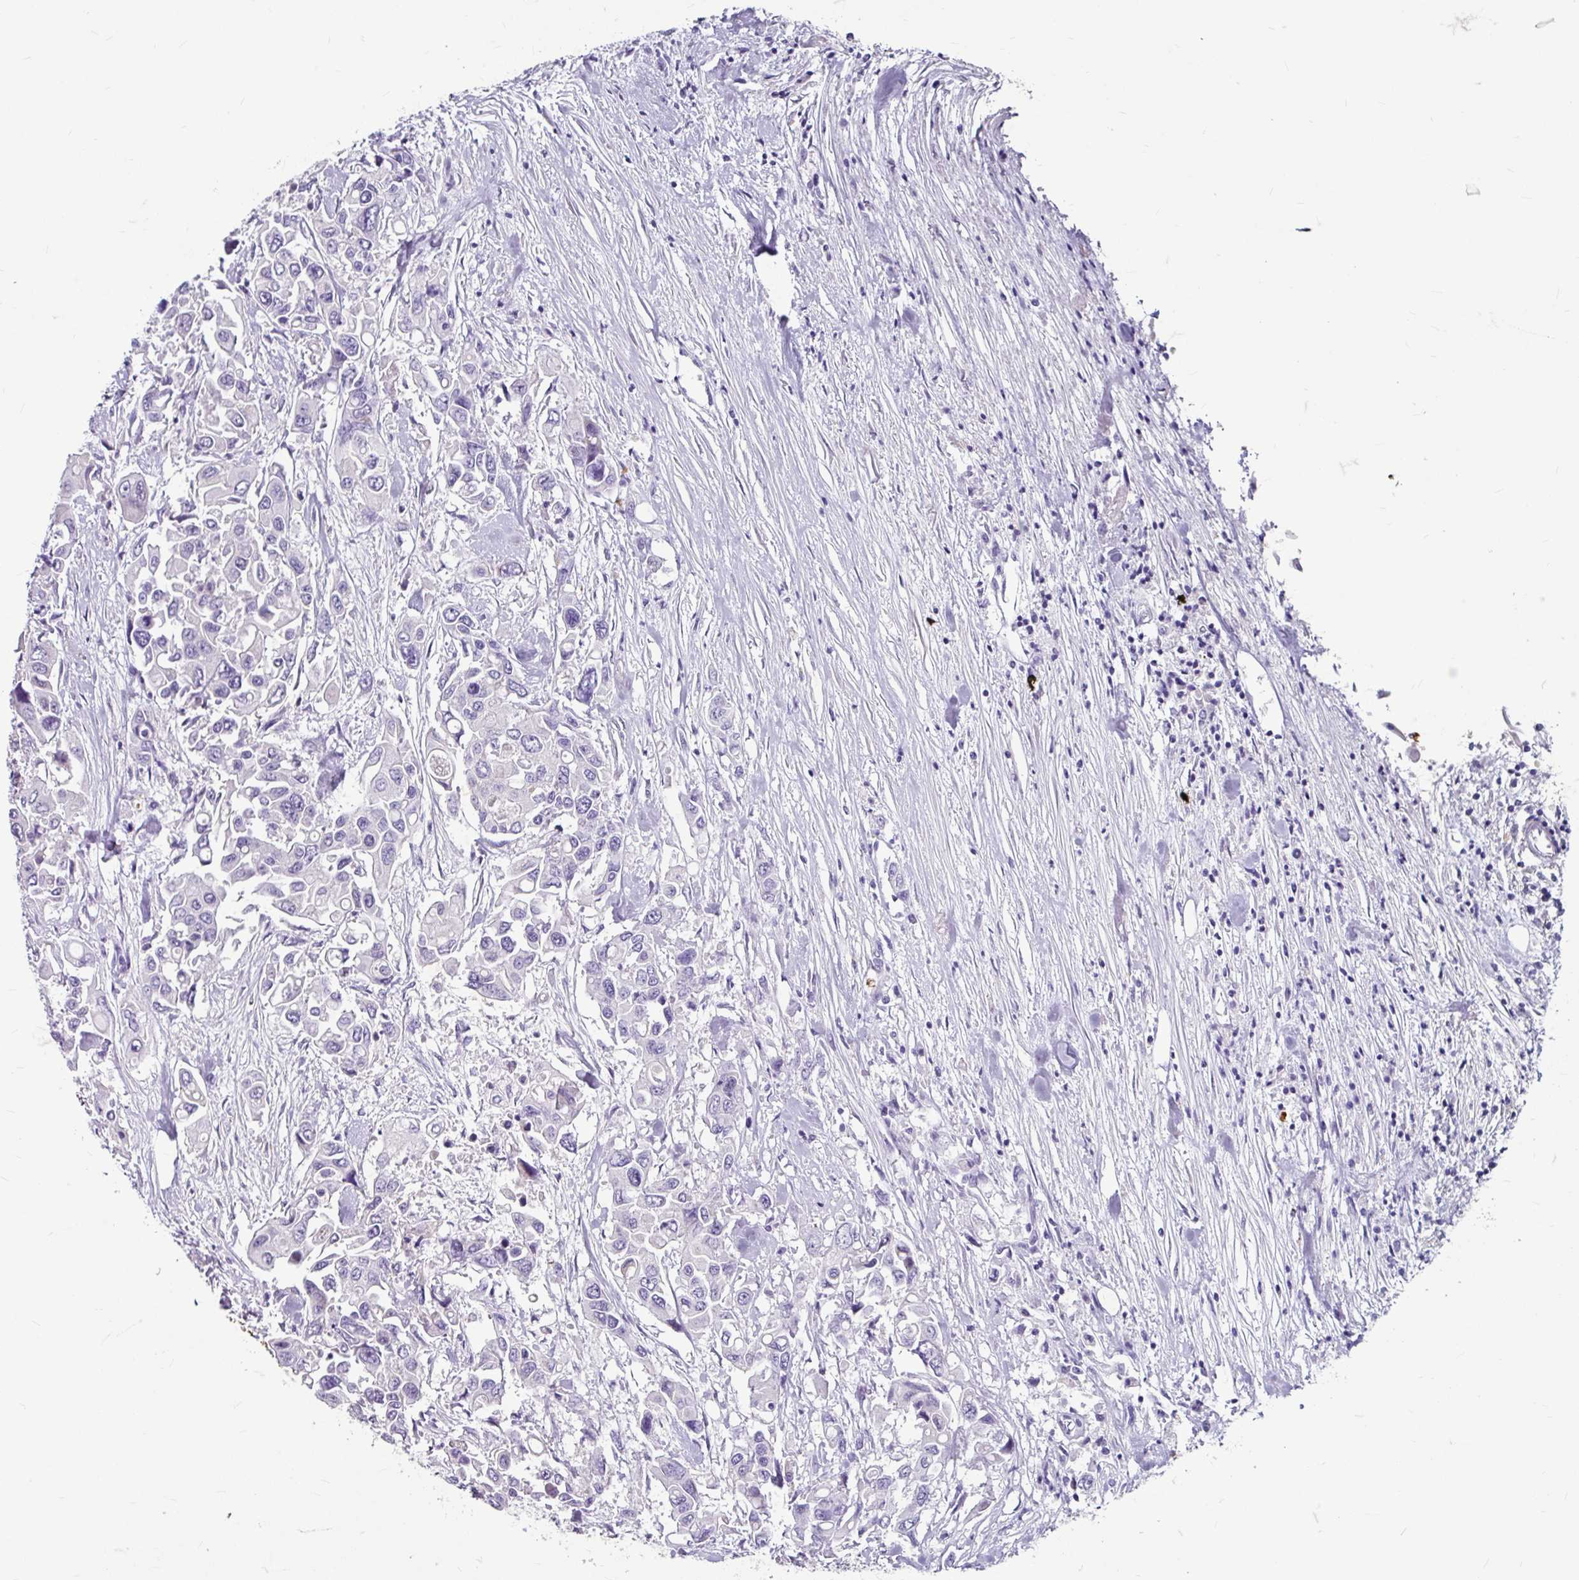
{"staining": {"intensity": "negative", "quantity": "none", "location": "none"}, "tissue": "colorectal cancer", "cell_type": "Tumor cells", "image_type": "cancer", "snomed": [{"axis": "morphology", "description": "Adenocarcinoma, NOS"}, {"axis": "topography", "description": "Colon"}], "caption": "Colorectal adenocarcinoma was stained to show a protein in brown. There is no significant staining in tumor cells.", "gene": "ANKRD1", "patient": {"sex": "male", "age": 77}}